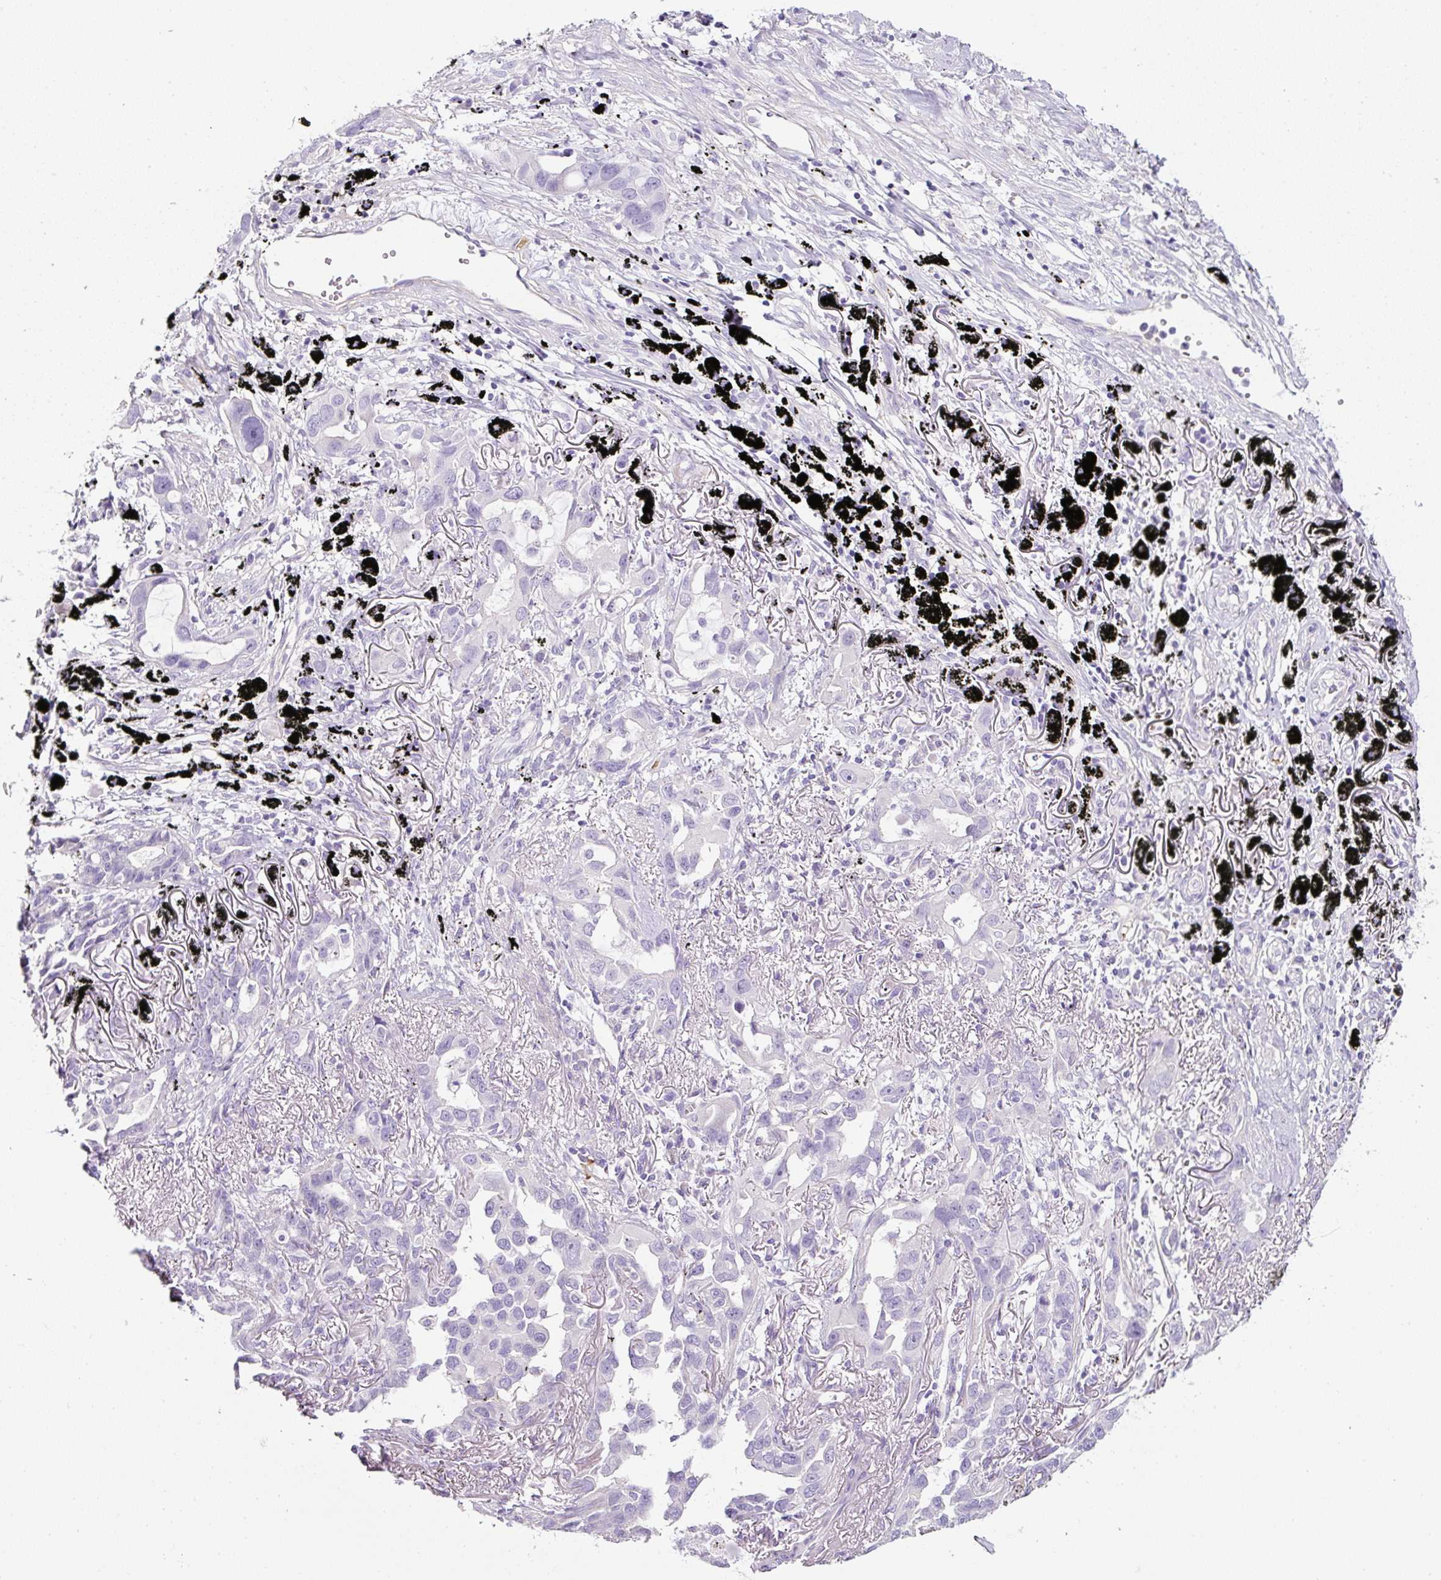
{"staining": {"intensity": "negative", "quantity": "none", "location": "none"}, "tissue": "lung cancer", "cell_type": "Tumor cells", "image_type": "cancer", "snomed": [{"axis": "morphology", "description": "Adenocarcinoma, NOS"}, {"axis": "topography", "description": "Lung"}], "caption": "Human lung adenocarcinoma stained for a protein using IHC displays no positivity in tumor cells.", "gene": "OR14A2", "patient": {"sex": "male", "age": 67}}